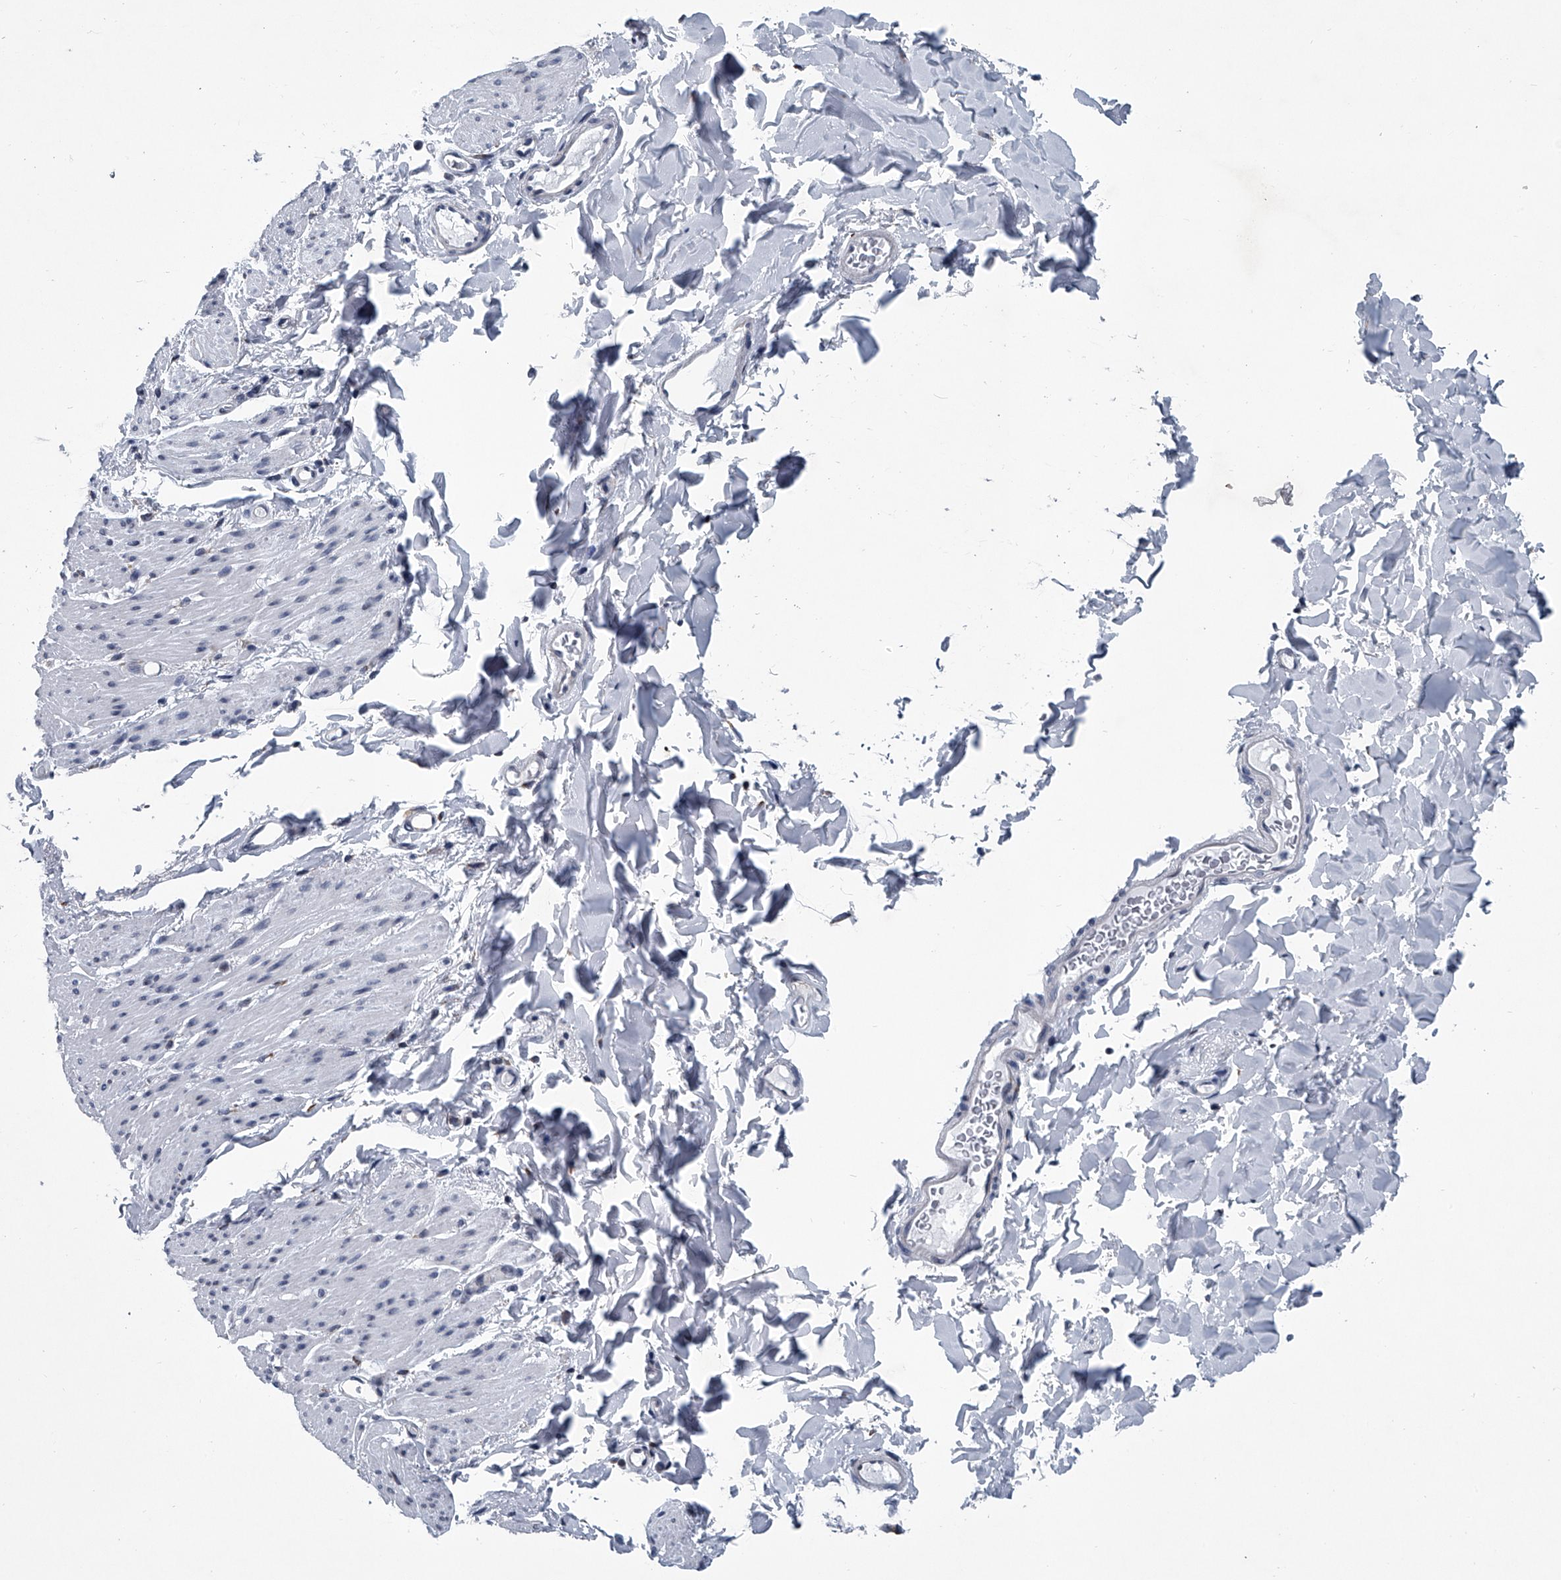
{"staining": {"intensity": "negative", "quantity": "none", "location": "none"}, "tissue": "smooth muscle", "cell_type": "Smooth muscle cells", "image_type": "normal", "snomed": [{"axis": "morphology", "description": "Normal tissue, NOS"}, {"axis": "topography", "description": "Colon"}, {"axis": "topography", "description": "Peripheral nerve tissue"}], "caption": "Immunohistochemical staining of benign smooth muscle demonstrates no significant expression in smooth muscle cells. (DAB immunohistochemistry with hematoxylin counter stain).", "gene": "PPP2R5D", "patient": {"sex": "female", "age": 61}}